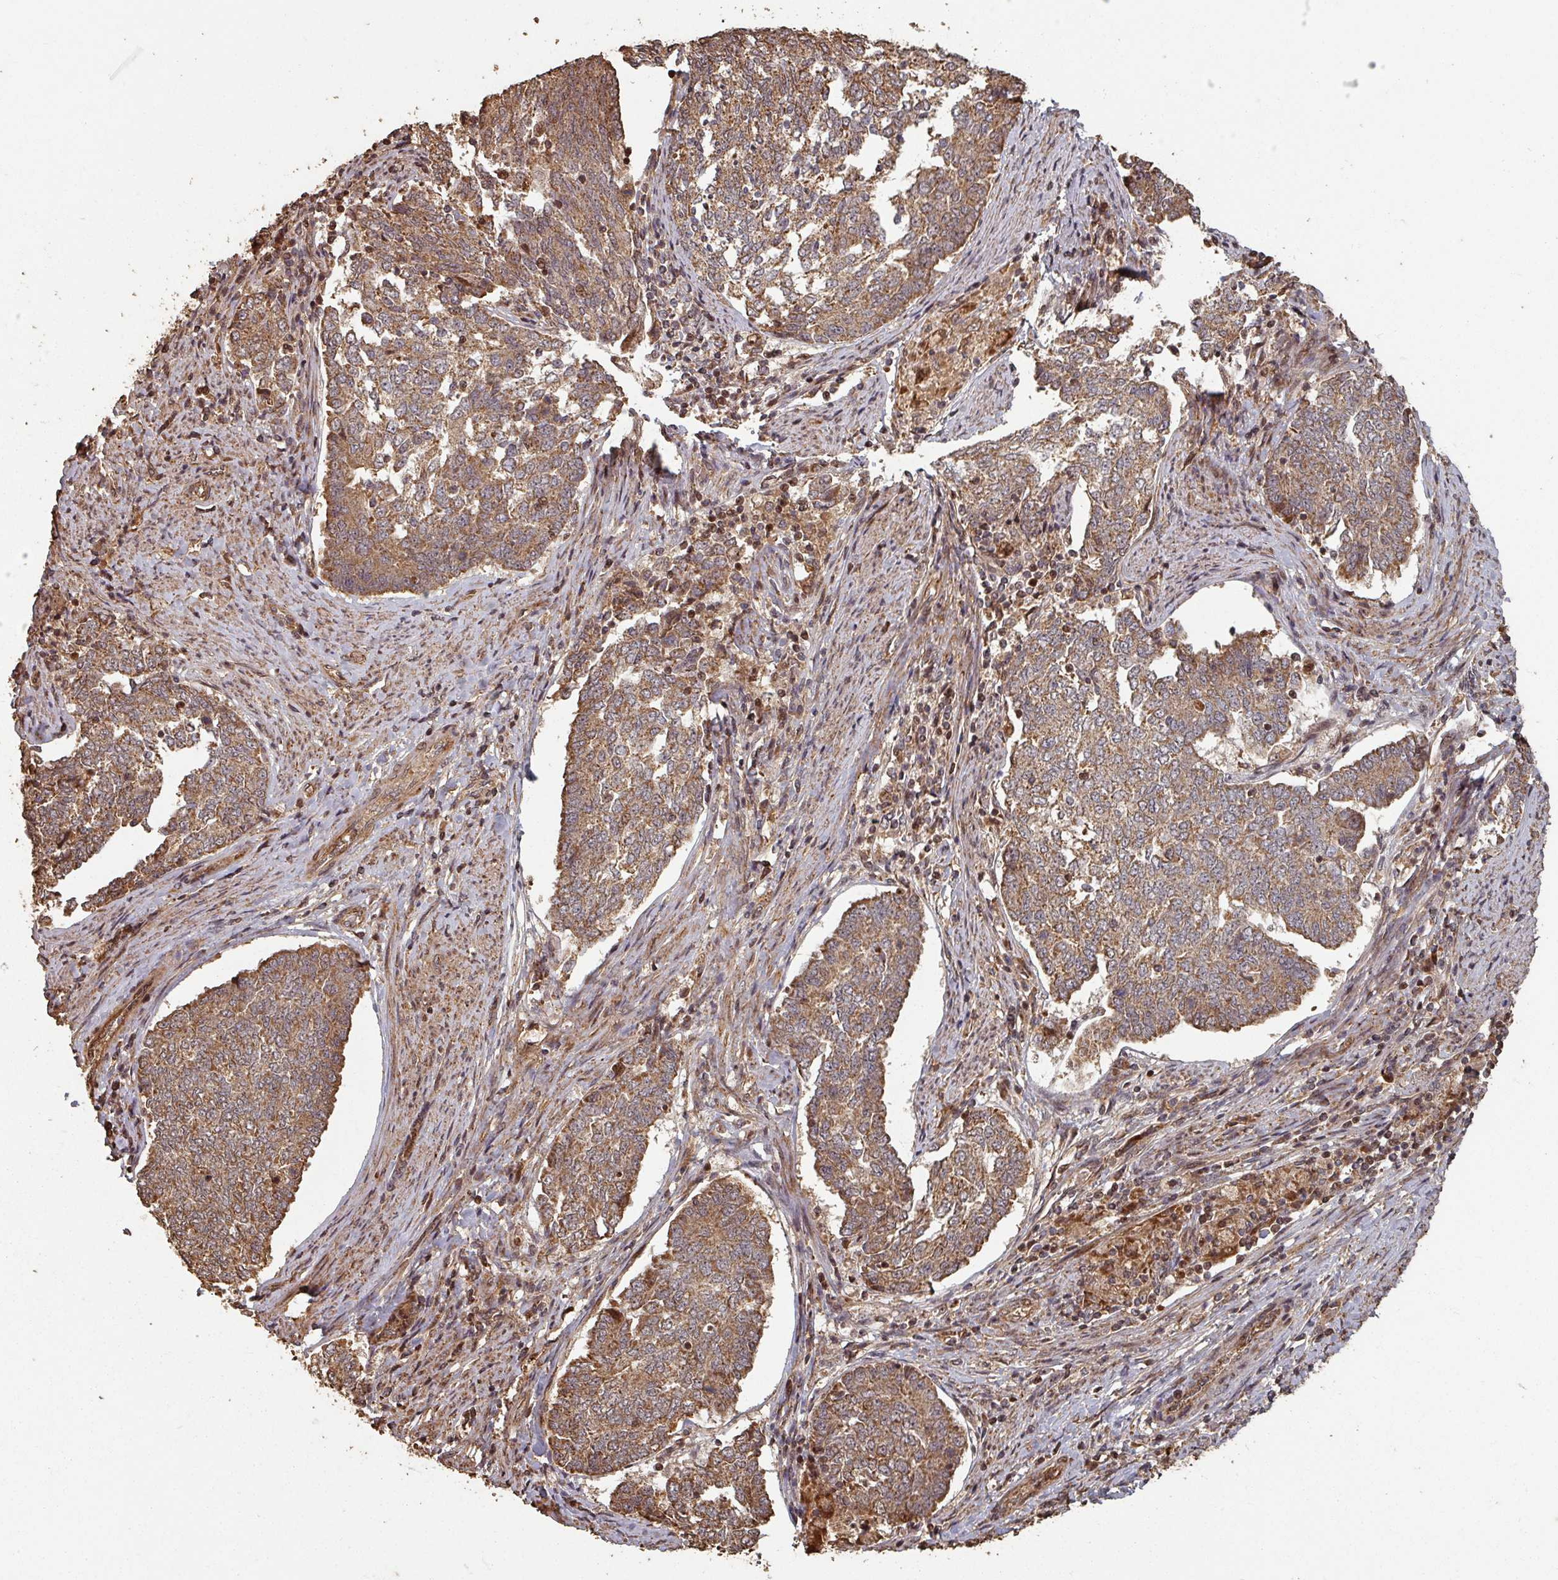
{"staining": {"intensity": "moderate", "quantity": ">75%", "location": "cytoplasmic/membranous"}, "tissue": "endometrial cancer", "cell_type": "Tumor cells", "image_type": "cancer", "snomed": [{"axis": "morphology", "description": "Adenocarcinoma, NOS"}, {"axis": "topography", "description": "Endometrium"}], "caption": "Endometrial cancer (adenocarcinoma) stained for a protein reveals moderate cytoplasmic/membranous positivity in tumor cells. (DAB (3,3'-diaminobenzidine) = brown stain, brightfield microscopy at high magnification).", "gene": "EID1", "patient": {"sex": "female", "age": 80}}